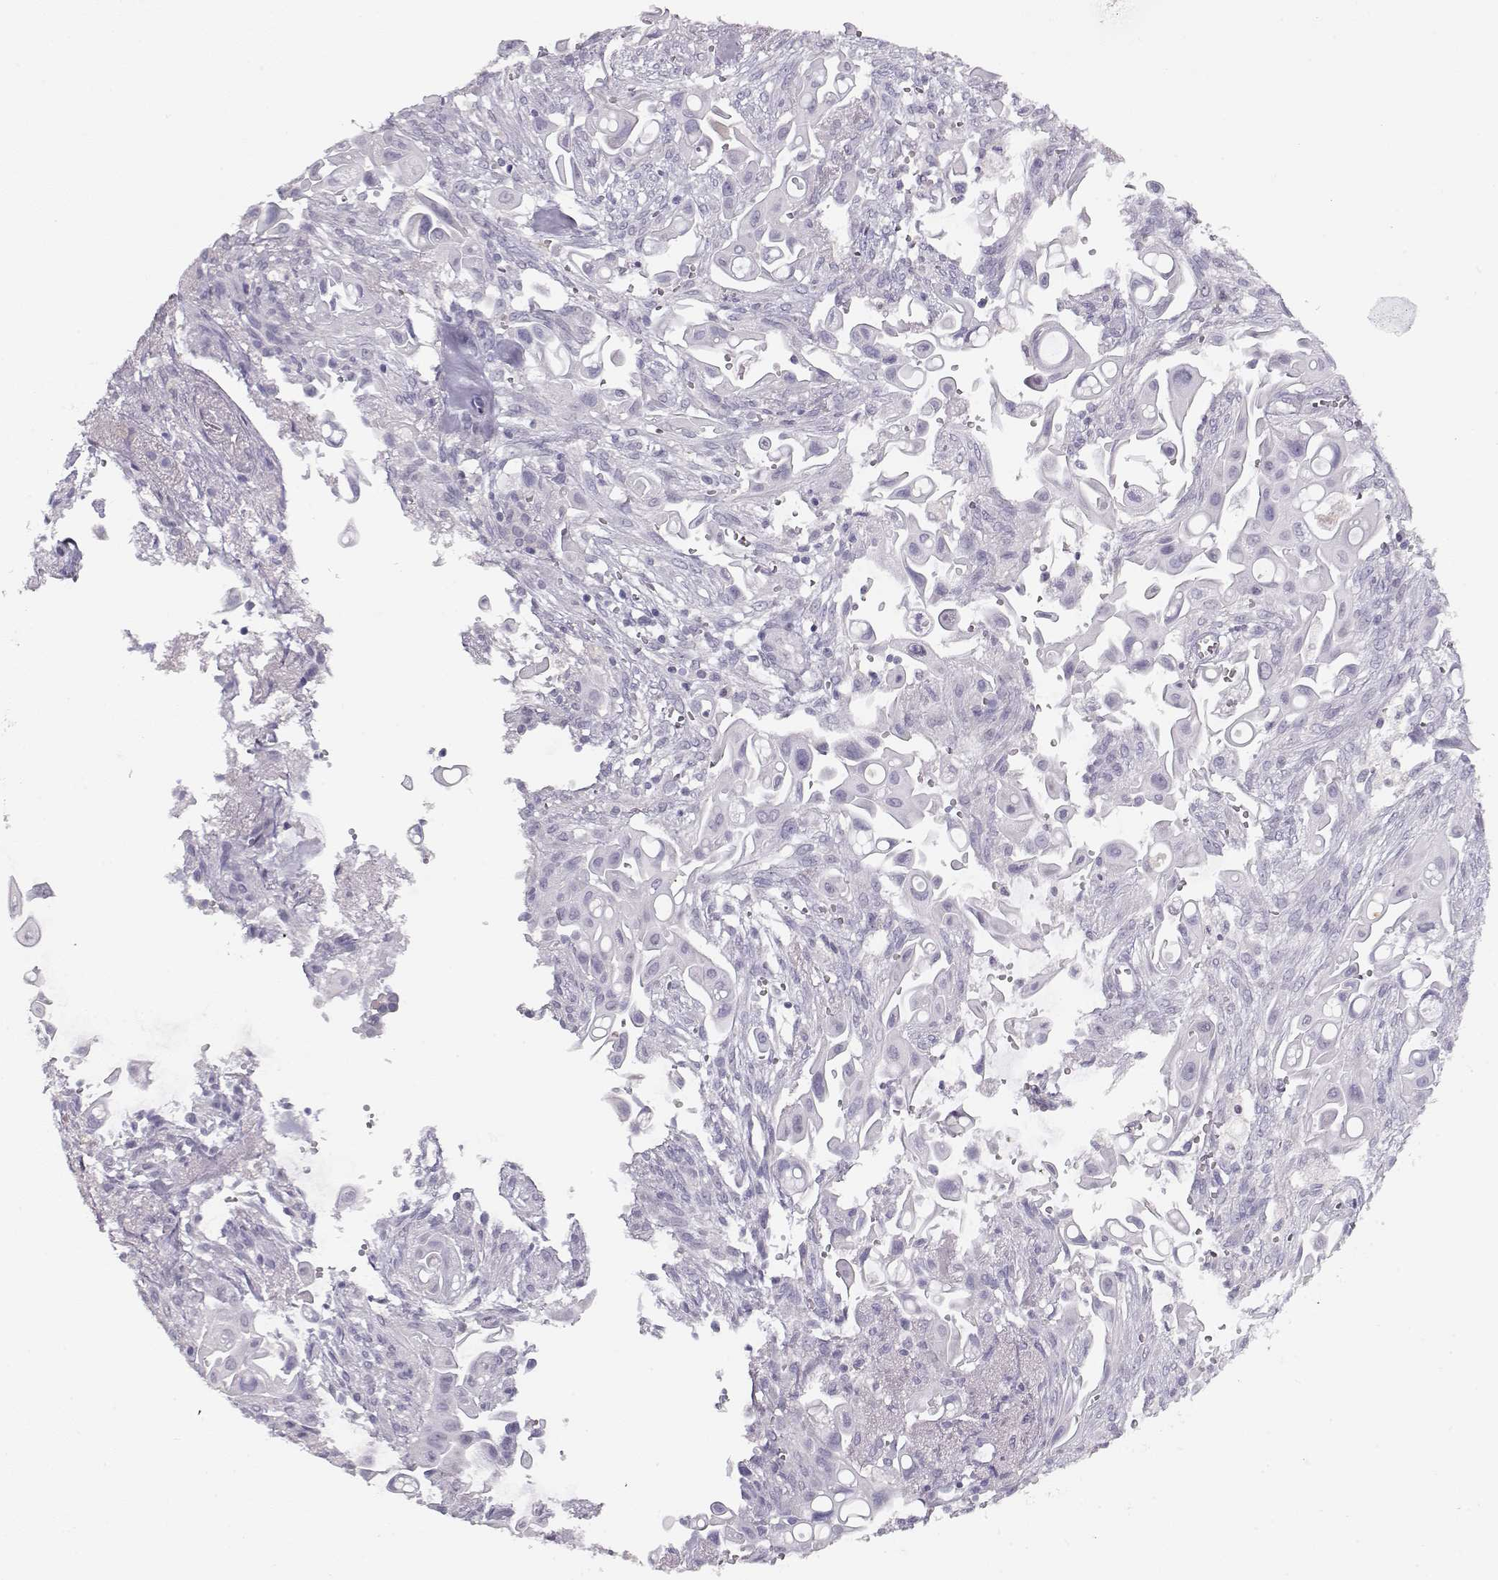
{"staining": {"intensity": "negative", "quantity": "none", "location": "none"}, "tissue": "pancreatic cancer", "cell_type": "Tumor cells", "image_type": "cancer", "snomed": [{"axis": "morphology", "description": "Adenocarcinoma, NOS"}, {"axis": "topography", "description": "Pancreas"}], "caption": "Tumor cells are negative for protein expression in human adenocarcinoma (pancreatic).", "gene": "IMPG1", "patient": {"sex": "male", "age": 50}}